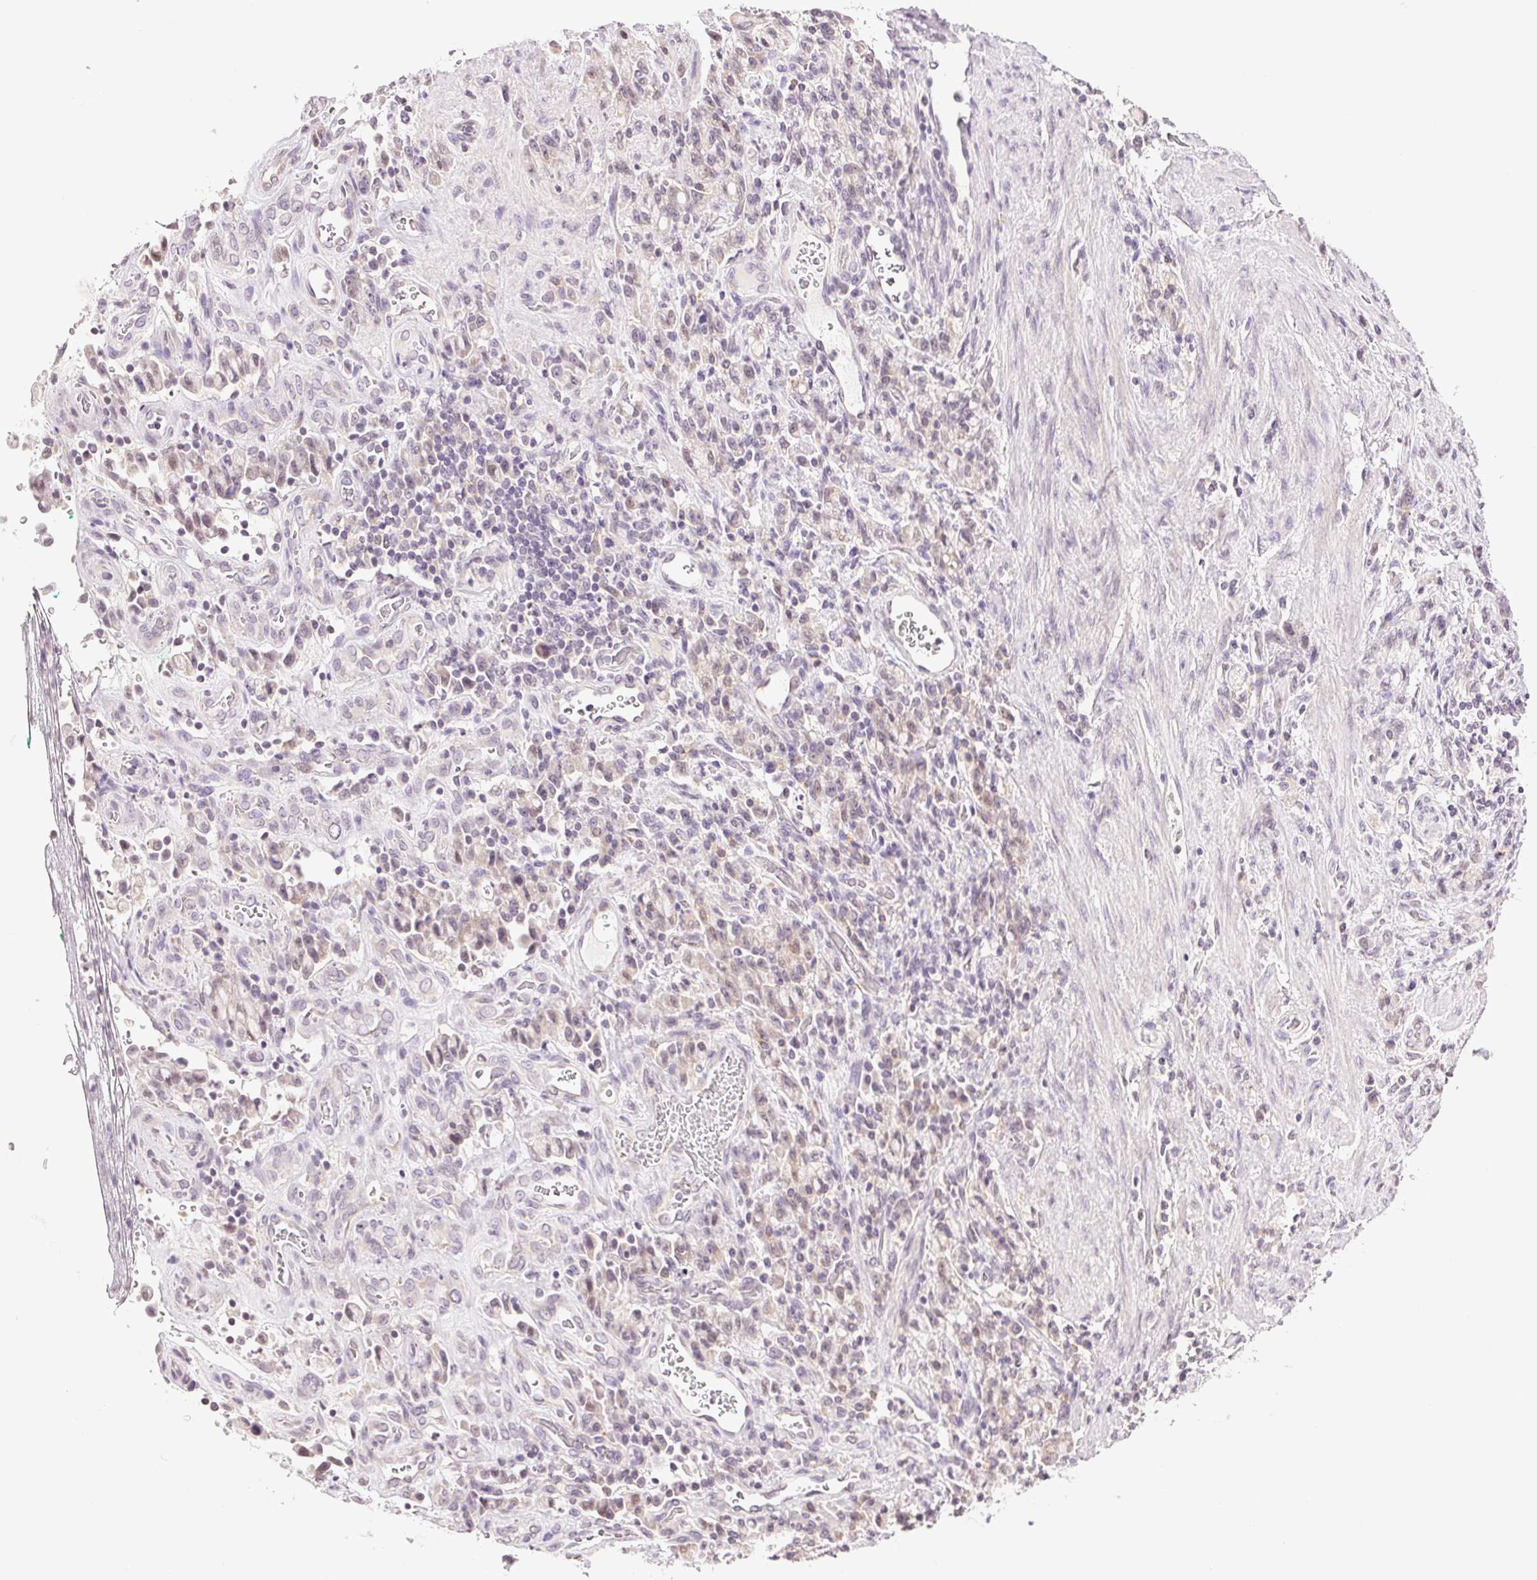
{"staining": {"intensity": "negative", "quantity": "none", "location": "none"}, "tissue": "stomach cancer", "cell_type": "Tumor cells", "image_type": "cancer", "snomed": [{"axis": "morphology", "description": "Adenocarcinoma, NOS"}, {"axis": "topography", "description": "Stomach"}], "caption": "DAB immunohistochemical staining of human stomach cancer (adenocarcinoma) exhibits no significant expression in tumor cells.", "gene": "TNNT3", "patient": {"sex": "male", "age": 77}}